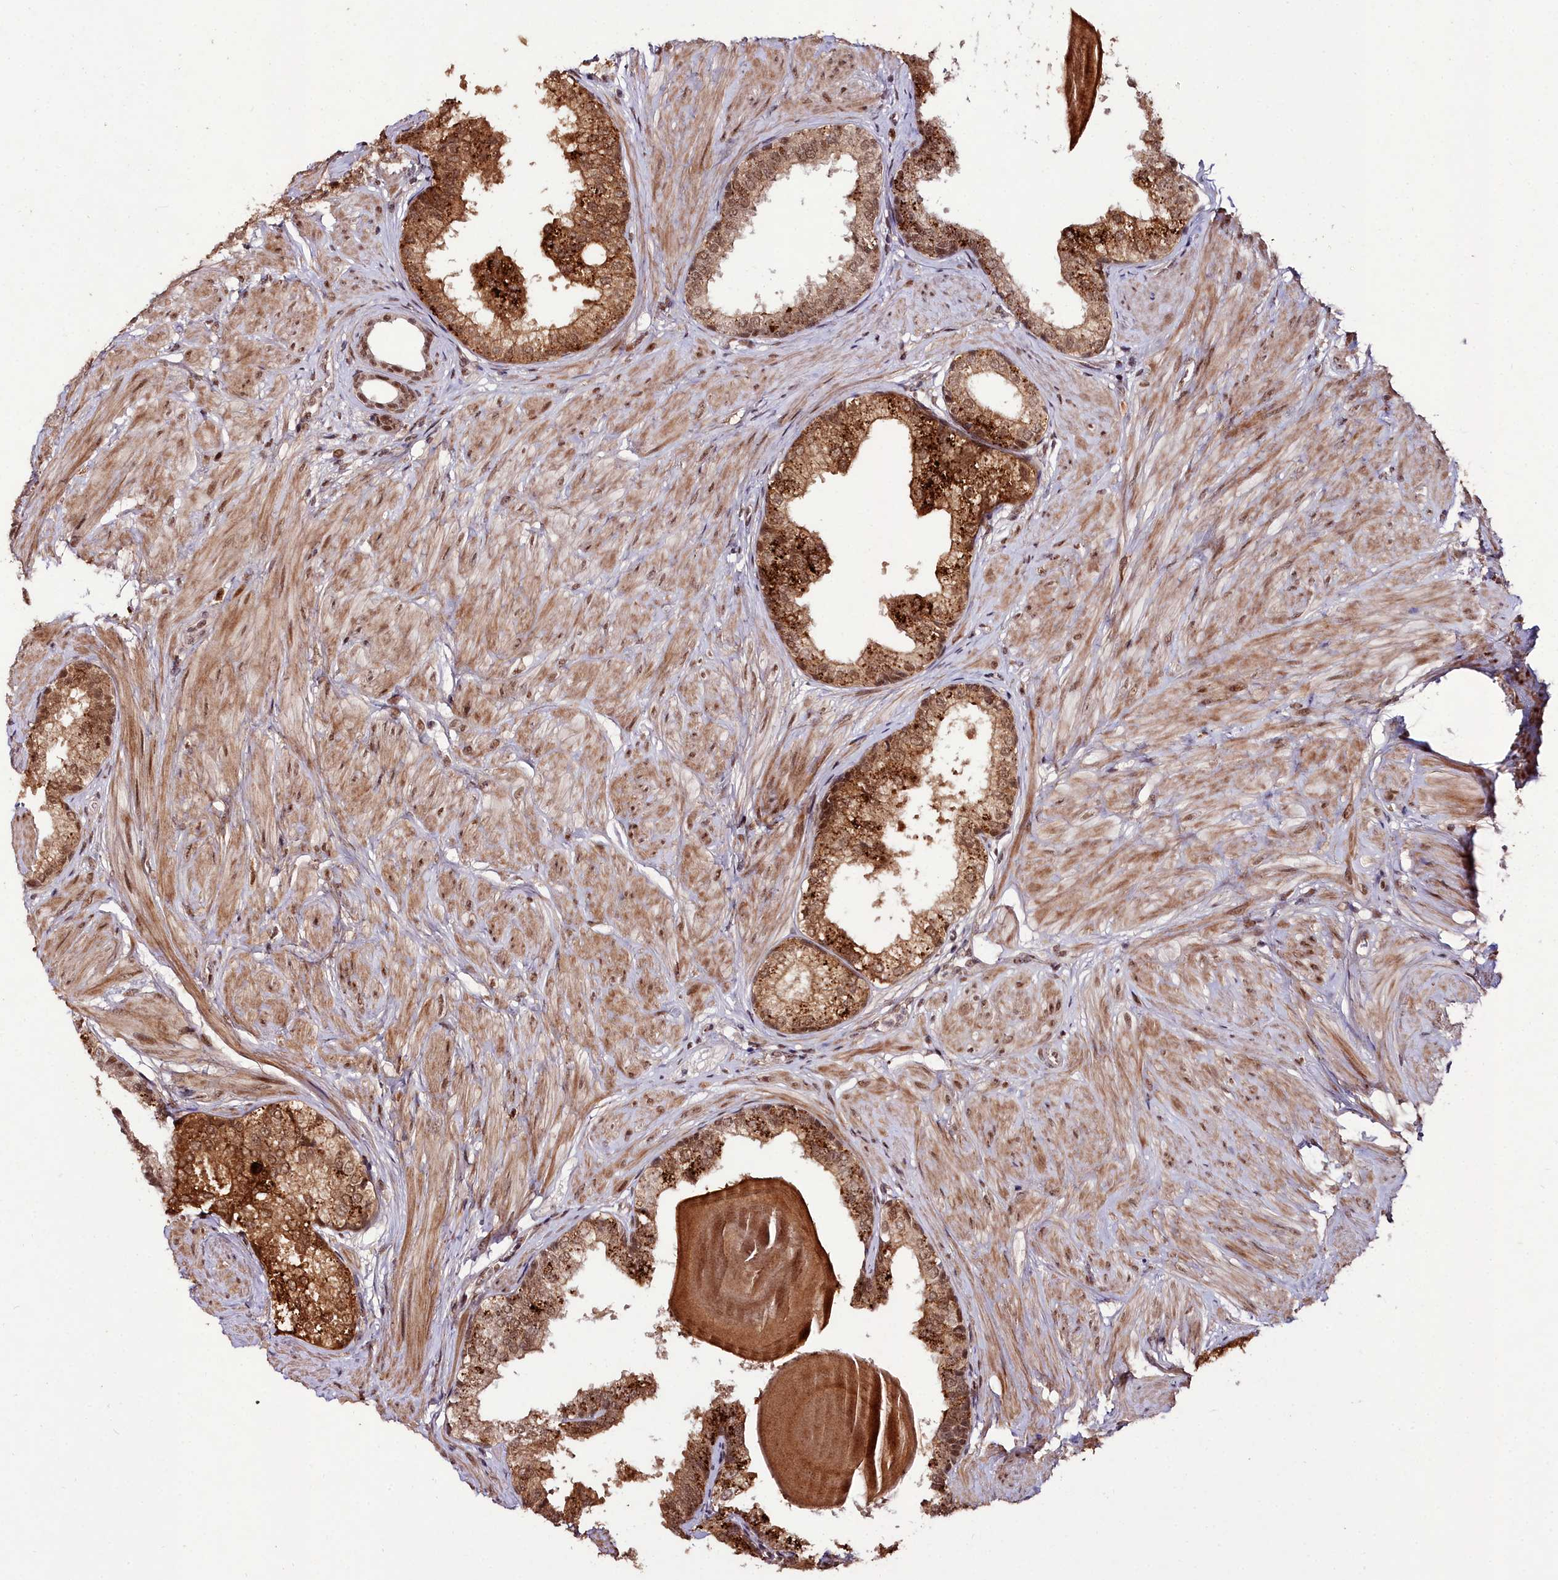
{"staining": {"intensity": "strong", "quantity": ">75%", "location": "cytoplasmic/membranous,nuclear"}, "tissue": "prostate", "cell_type": "Glandular cells", "image_type": "normal", "snomed": [{"axis": "morphology", "description": "Normal tissue, NOS"}, {"axis": "topography", "description": "Prostate"}], "caption": "IHC (DAB (3,3'-diaminobenzidine)) staining of normal human prostate displays strong cytoplasmic/membranous,nuclear protein expression in about >75% of glandular cells.", "gene": "CXXC1", "patient": {"sex": "male", "age": 48}}